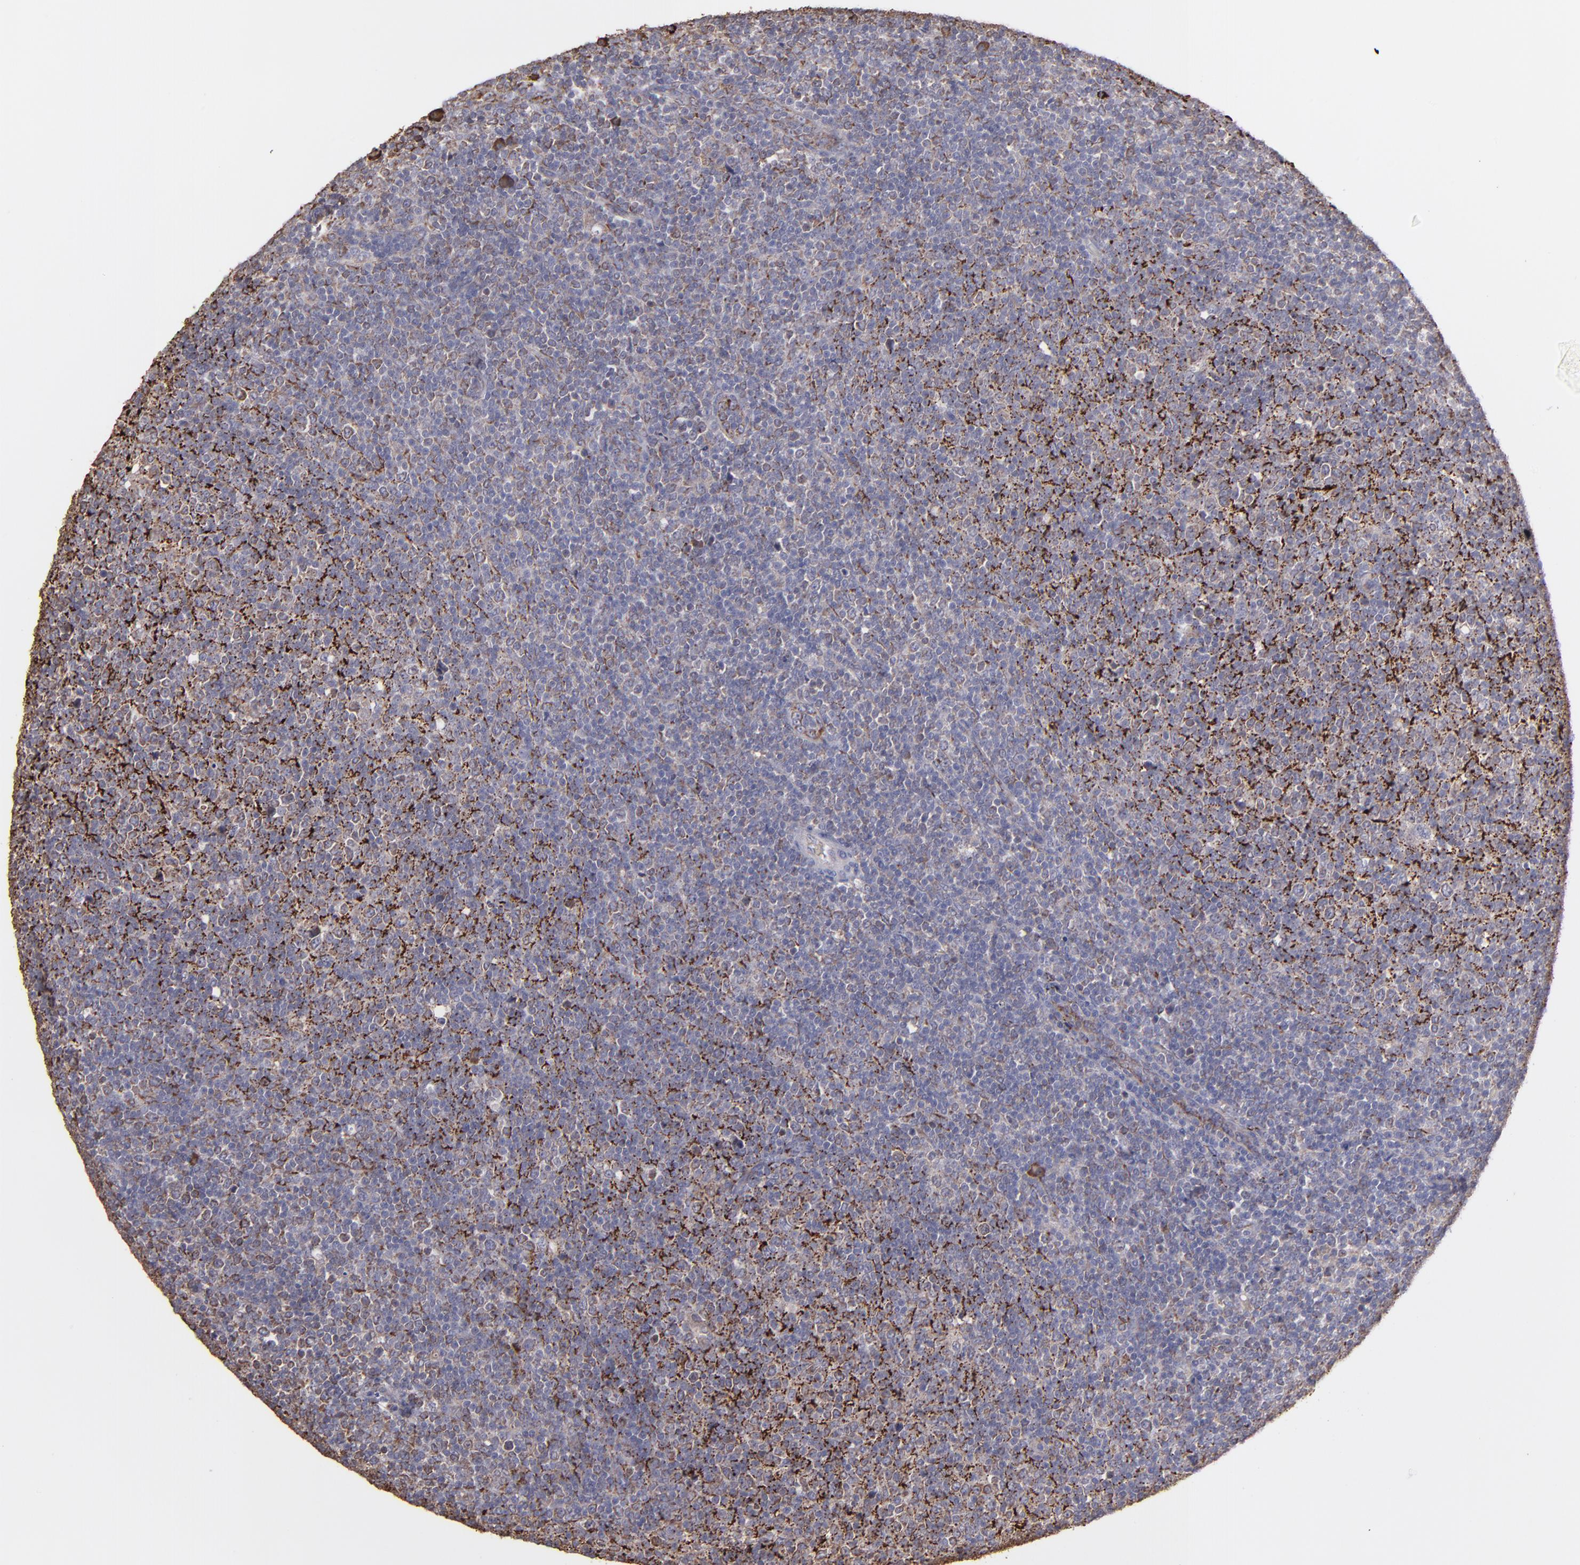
{"staining": {"intensity": "moderate", "quantity": "25%-75%", "location": "cytoplasmic/membranous"}, "tissue": "lymphoma", "cell_type": "Tumor cells", "image_type": "cancer", "snomed": [{"axis": "morphology", "description": "Malignant lymphoma, non-Hodgkin's type, Low grade"}, {"axis": "topography", "description": "Lymph node"}], "caption": "A brown stain highlights moderate cytoplasmic/membranous positivity of a protein in human lymphoma tumor cells. The staining was performed using DAB (3,3'-diaminobenzidine), with brown indicating positive protein expression. Nuclei are stained blue with hematoxylin.", "gene": "MAOB", "patient": {"sex": "male", "age": 70}}